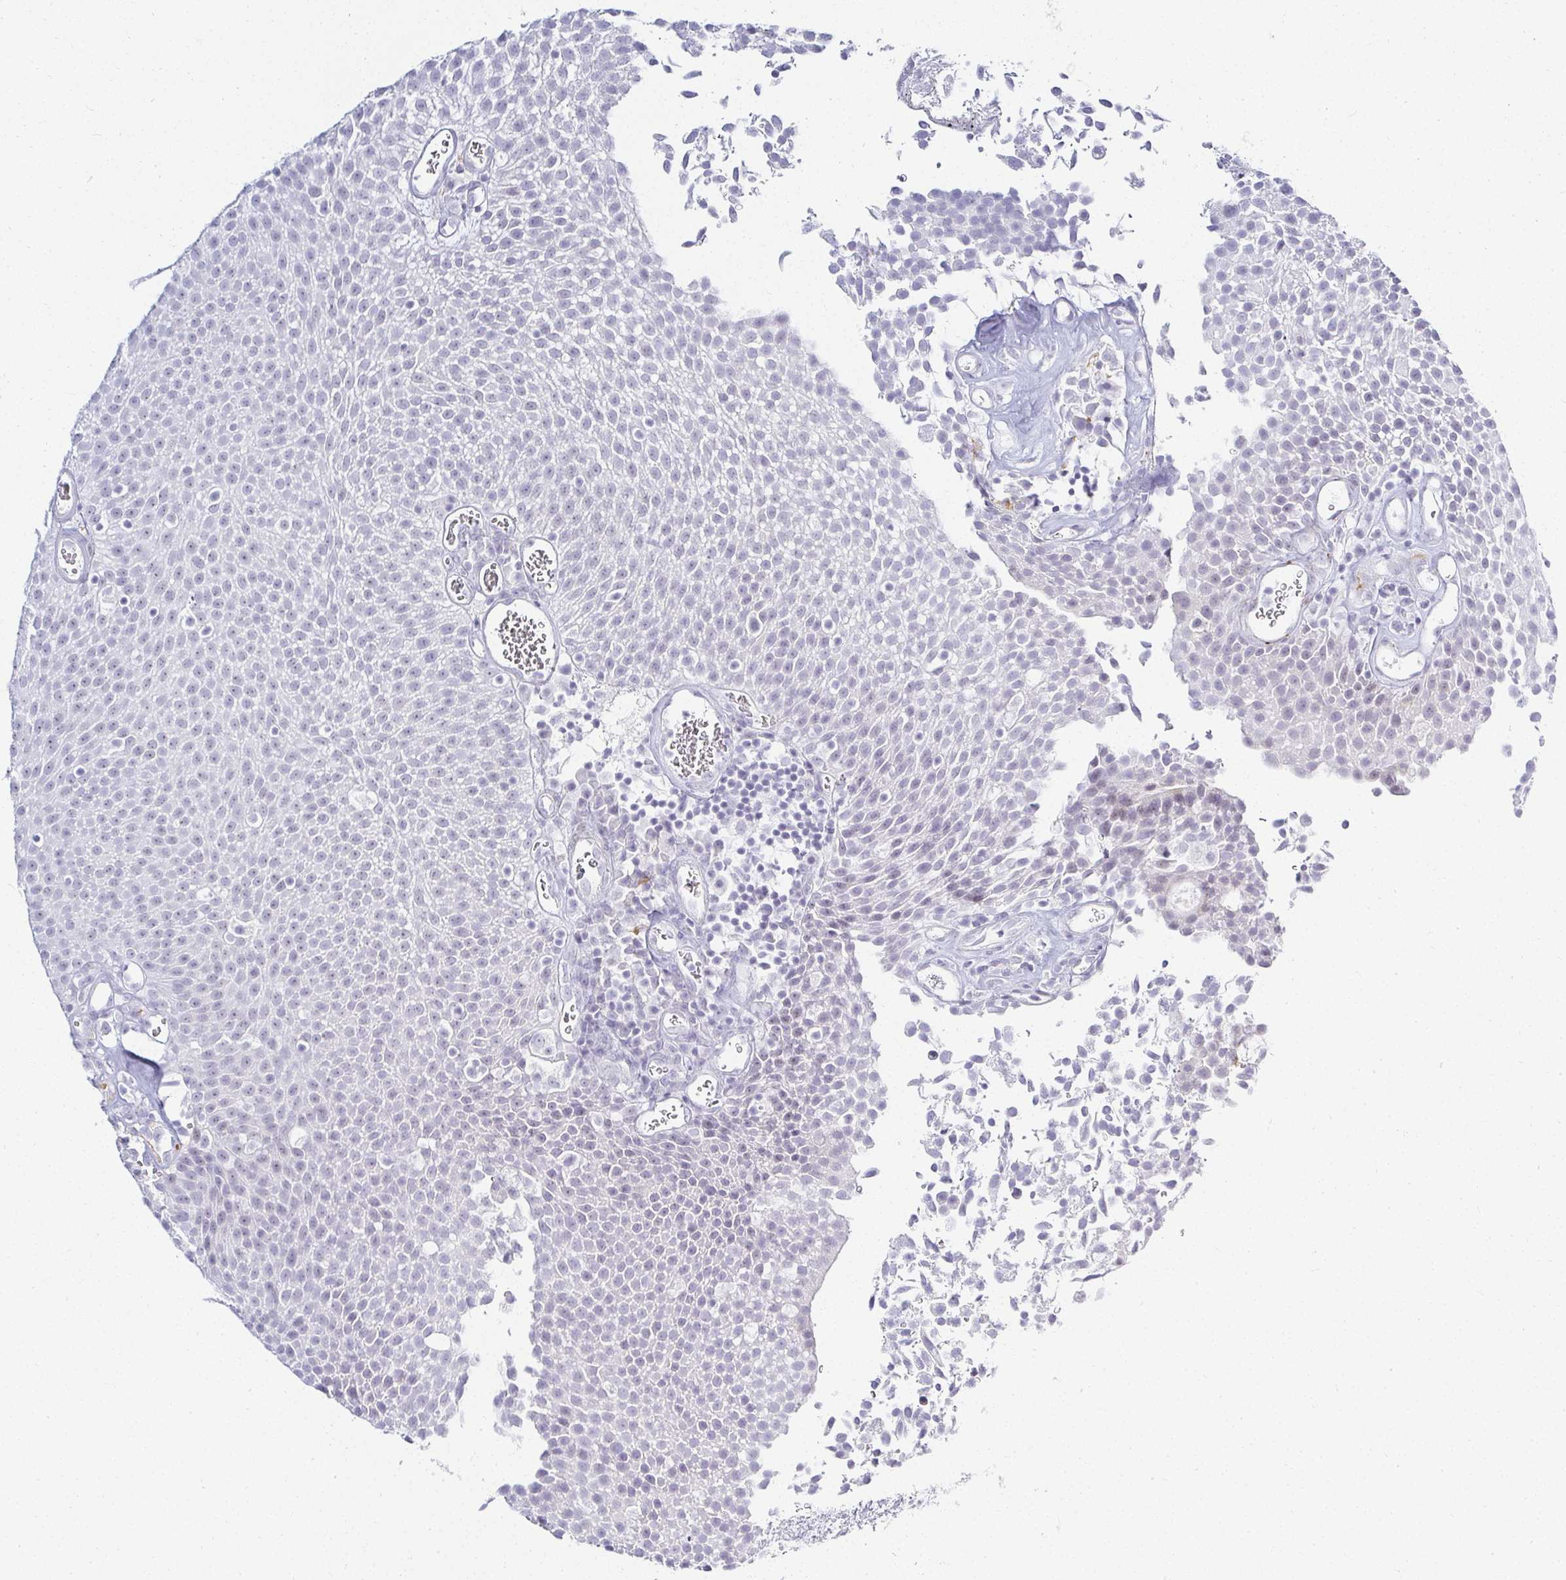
{"staining": {"intensity": "negative", "quantity": "none", "location": "none"}, "tissue": "urothelial cancer", "cell_type": "Tumor cells", "image_type": "cancer", "snomed": [{"axis": "morphology", "description": "Urothelial carcinoma, Low grade"}, {"axis": "topography", "description": "Urinary bladder"}], "caption": "A micrograph of human urothelial cancer is negative for staining in tumor cells.", "gene": "ACAN", "patient": {"sex": "female", "age": 79}}